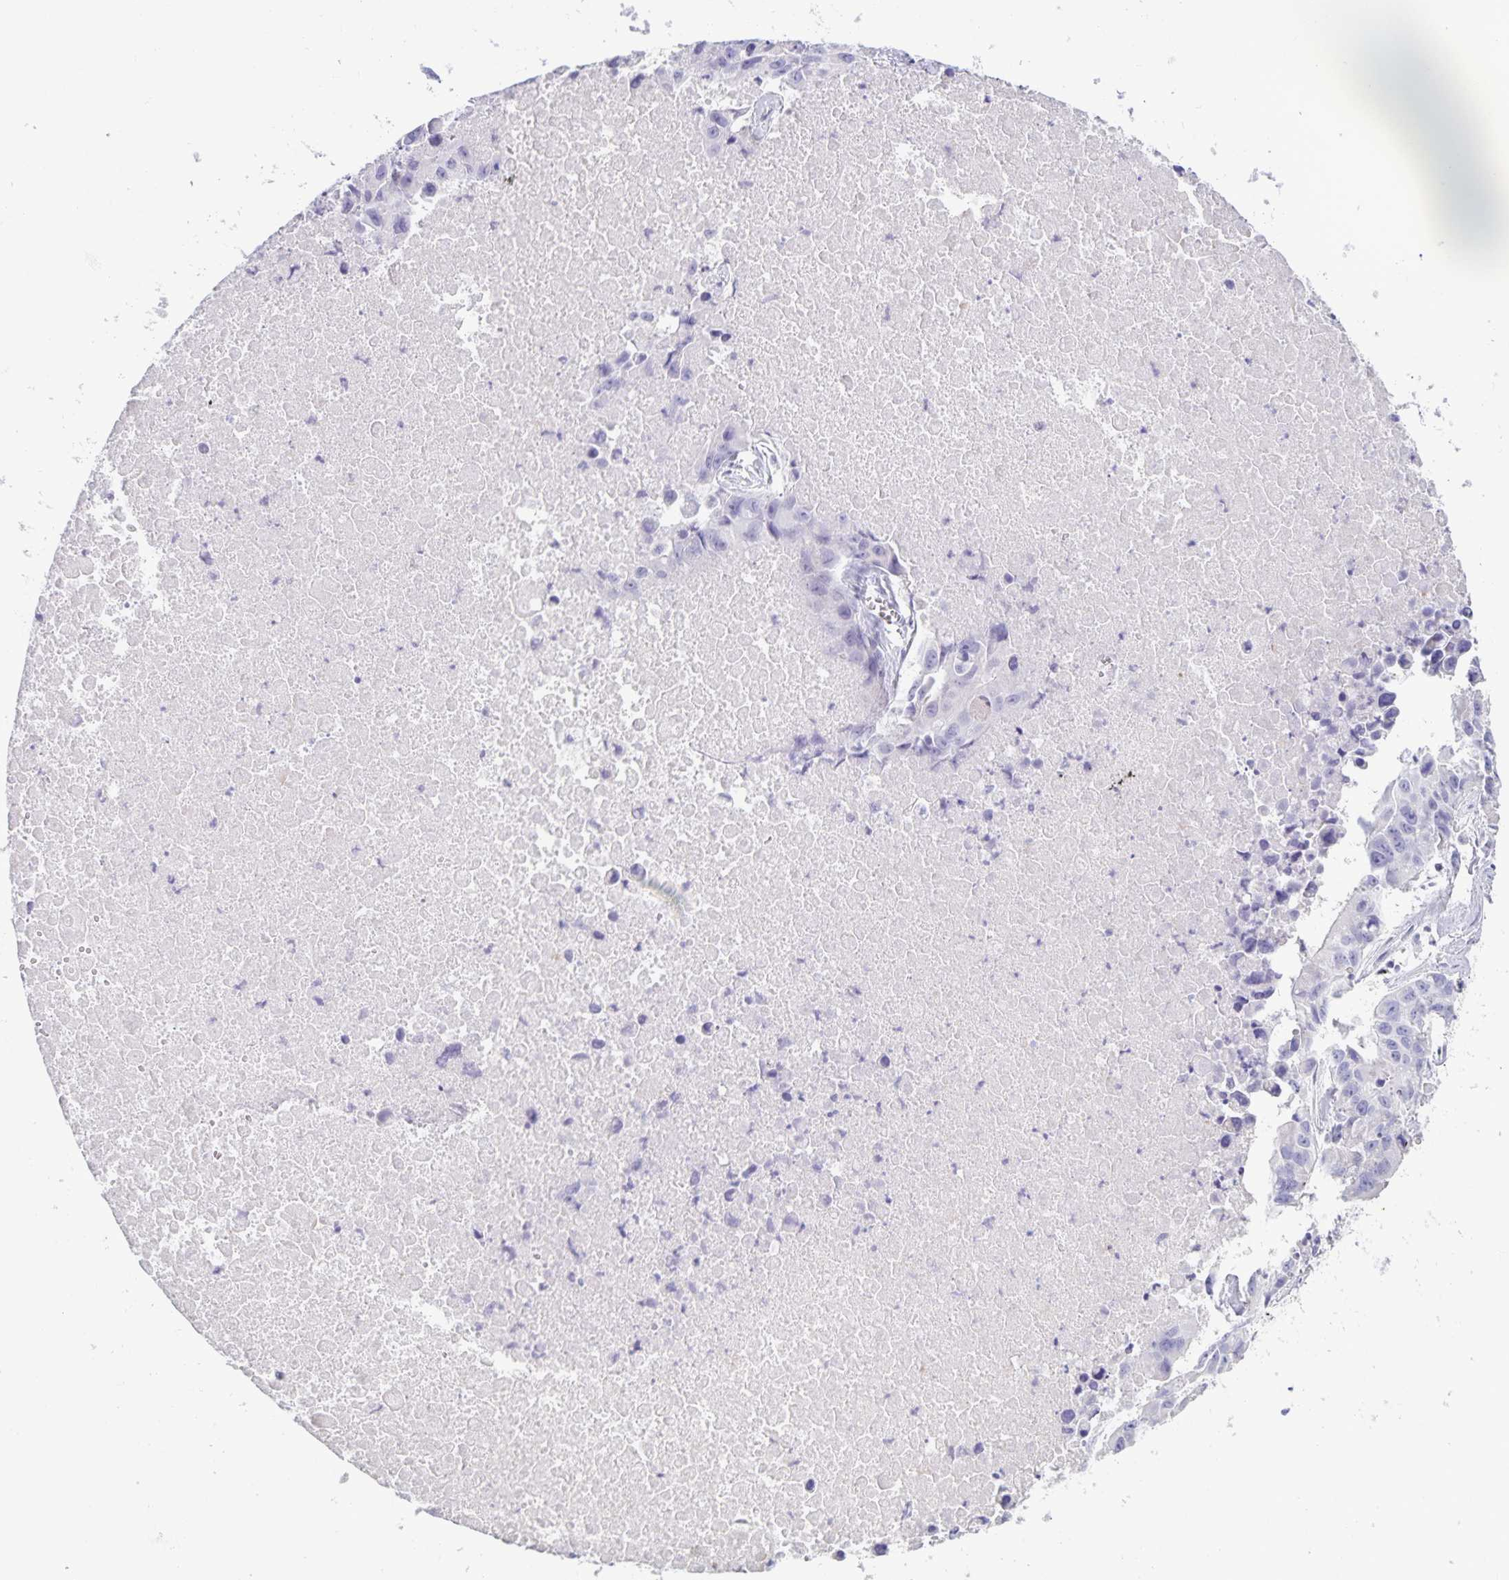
{"staining": {"intensity": "negative", "quantity": "none", "location": "none"}, "tissue": "lung cancer", "cell_type": "Tumor cells", "image_type": "cancer", "snomed": [{"axis": "morphology", "description": "Adenocarcinoma, NOS"}, {"axis": "topography", "description": "Lymph node"}, {"axis": "topography", "description": "Lung"}], "caption": "IHC of human lung cancer (adenocarcinoma) exhibits no positivity in tumor cells.", "gene": "IBTK", "patient": {"sex": "male", "age": 64}}